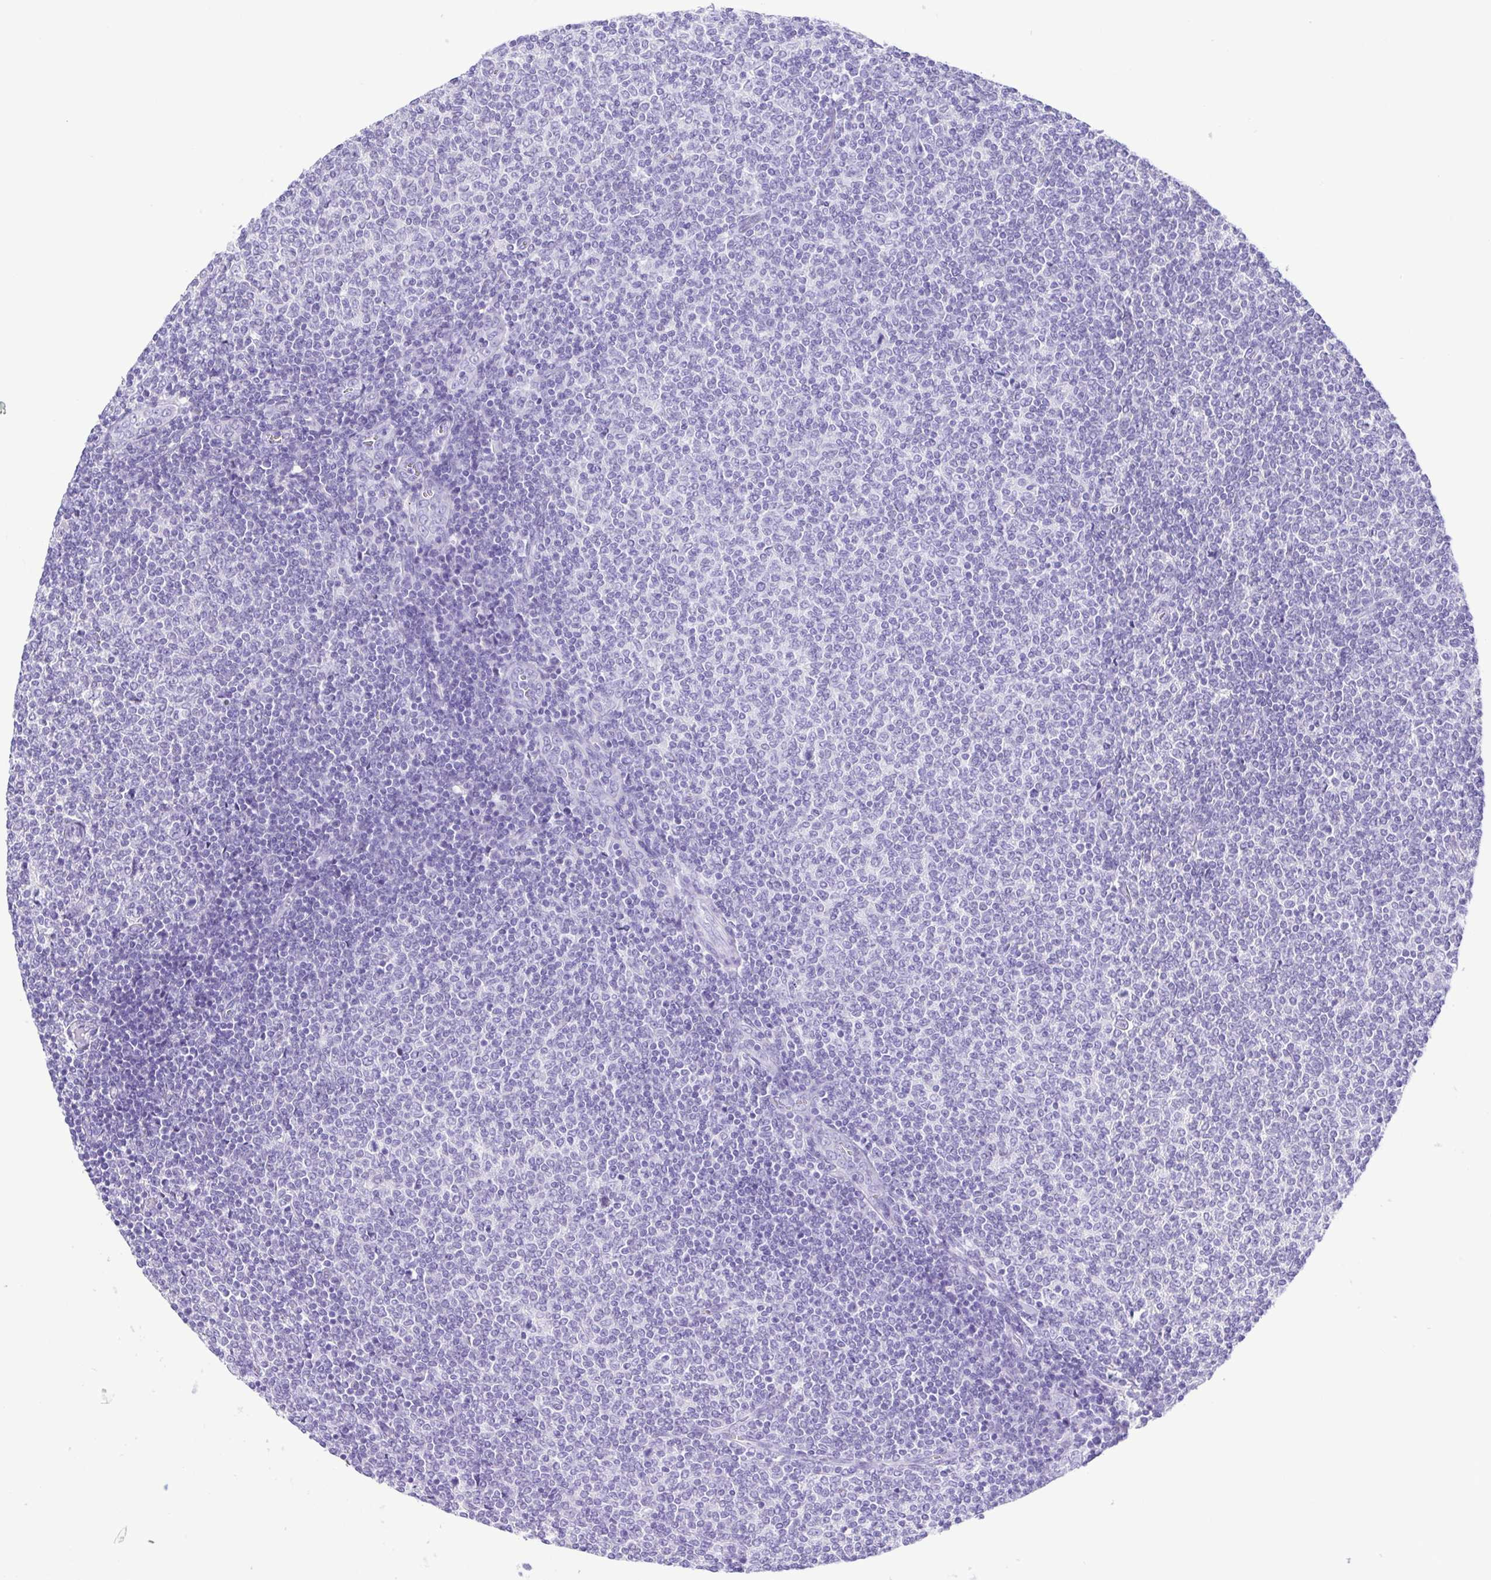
{"staining": {"intensity": "negative", "quantity": "none", "location": "none"}, "tissue": "lymphoma", "cell_type": "Tumor cells", "image_type": "cancer", "snomed": [{"axis": "morphology", "description": "Malignant lymphoma, non-Hodgkin's type, Low grade"}, {"axis": "topography", "description": "Lymph node"}], "caption": "Low-grade malignant lymphoma, non-Hodgkin's type stained for a protein using immunohistochemistry (IHC) shows no expression tumor cells.", "gene": "OVGP1", "patient": {"sex": "male", "age": 52}}